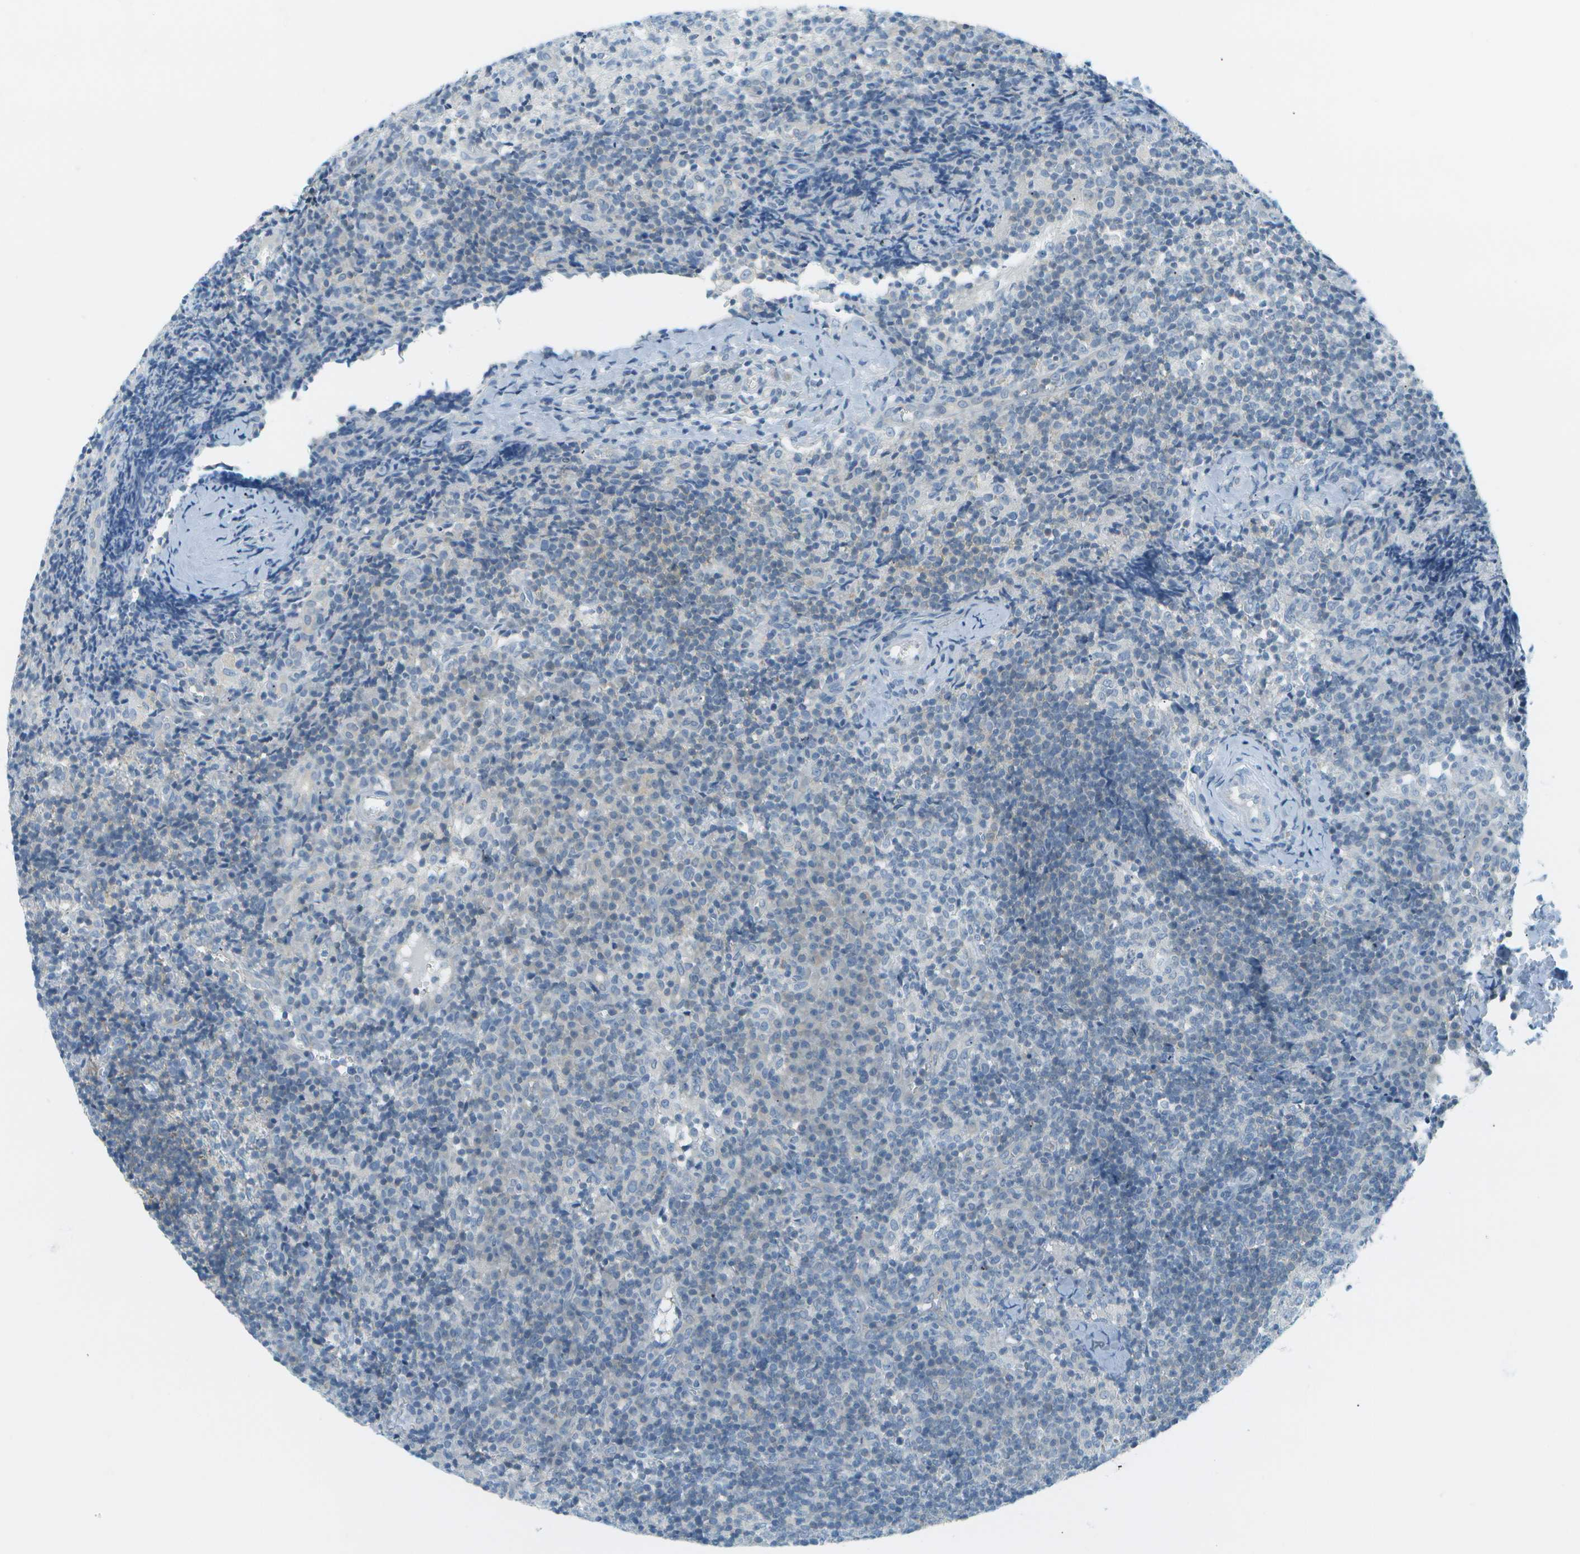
{"staining": {"intensity": "negative", "quantity": "none", "location": "none"}, "tissue": "lymph node", "cell_type": "Germinal center cells", "image_type": "normal", "snomed": [{"axis": "morphology", "description": "Normal tissue, NOS"}, {"axis": "morphology", "description": "Inflammation, NOS"}, {"axis": "topography", "description": "Lymph node"}], "caption": "This histopathology image is of benign lymph node stained with IHC to label a protein in brown with the nuclei are counter-stained blue. There is no staining in germinal center cells. (DAB (3,3'-diaminobenzidine) IHC visualized using brightfield microscopy, high magnification).", "gene": "SMYD5", "patient": {"sex": "male", "age": 55}}